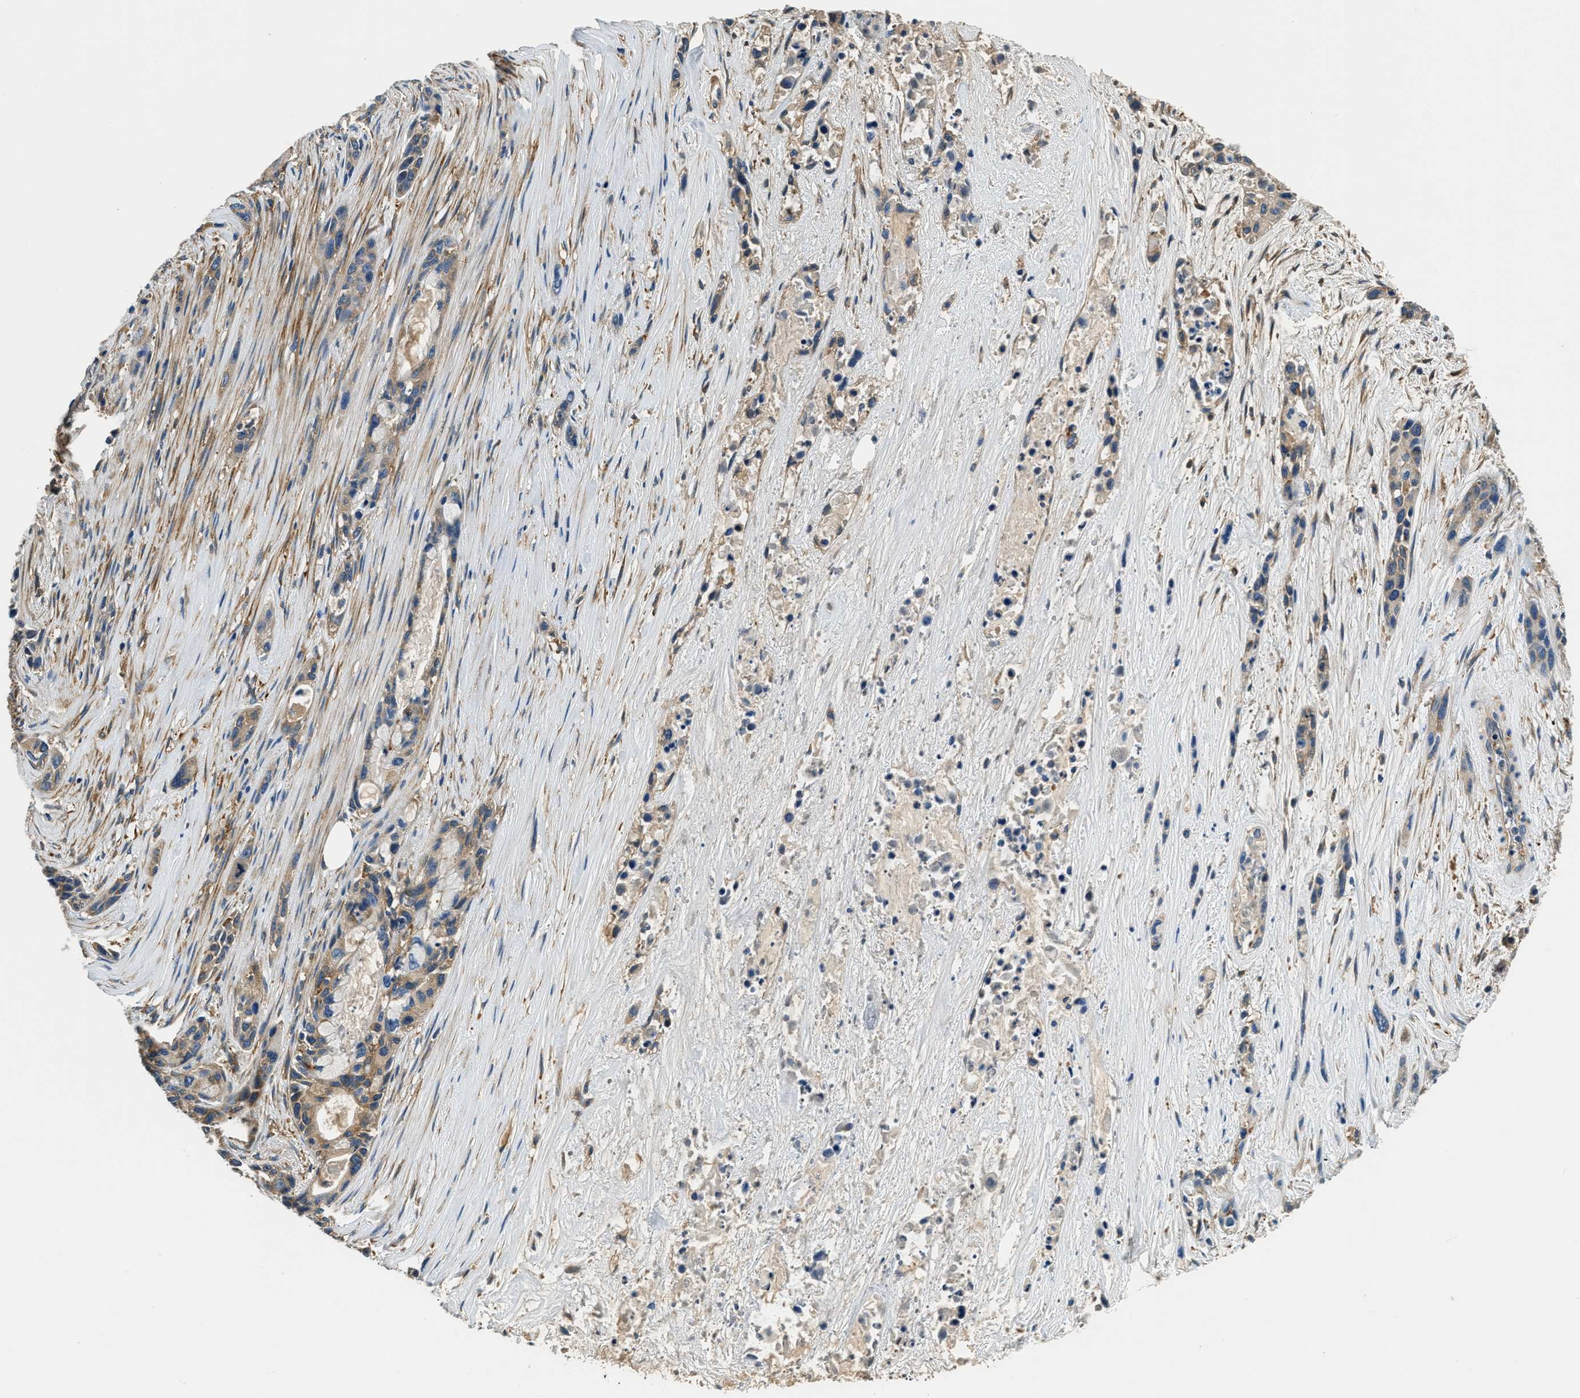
{"staining": {"intensity": "weak", "quantity": ">75%", "location": "cytoplasmic/membranous"}, "tissue": "pancreatic cancer", "cell_type": "Tumor cells", "image_type": "cancer", "snomed": [{"axis": "morphology", "description": "Adenocarcinoma, NOS"}, {"axis": "topography", "description": "Pancreas"}], "caption": "Pancreatic cancer (adenocarcinoma) stained with IHC shows weak cytoplasmic/membranous positivity in about >75% of tumor cells.", "gene": "EEA1", "patient": {"sex": "male", "age": 53}}